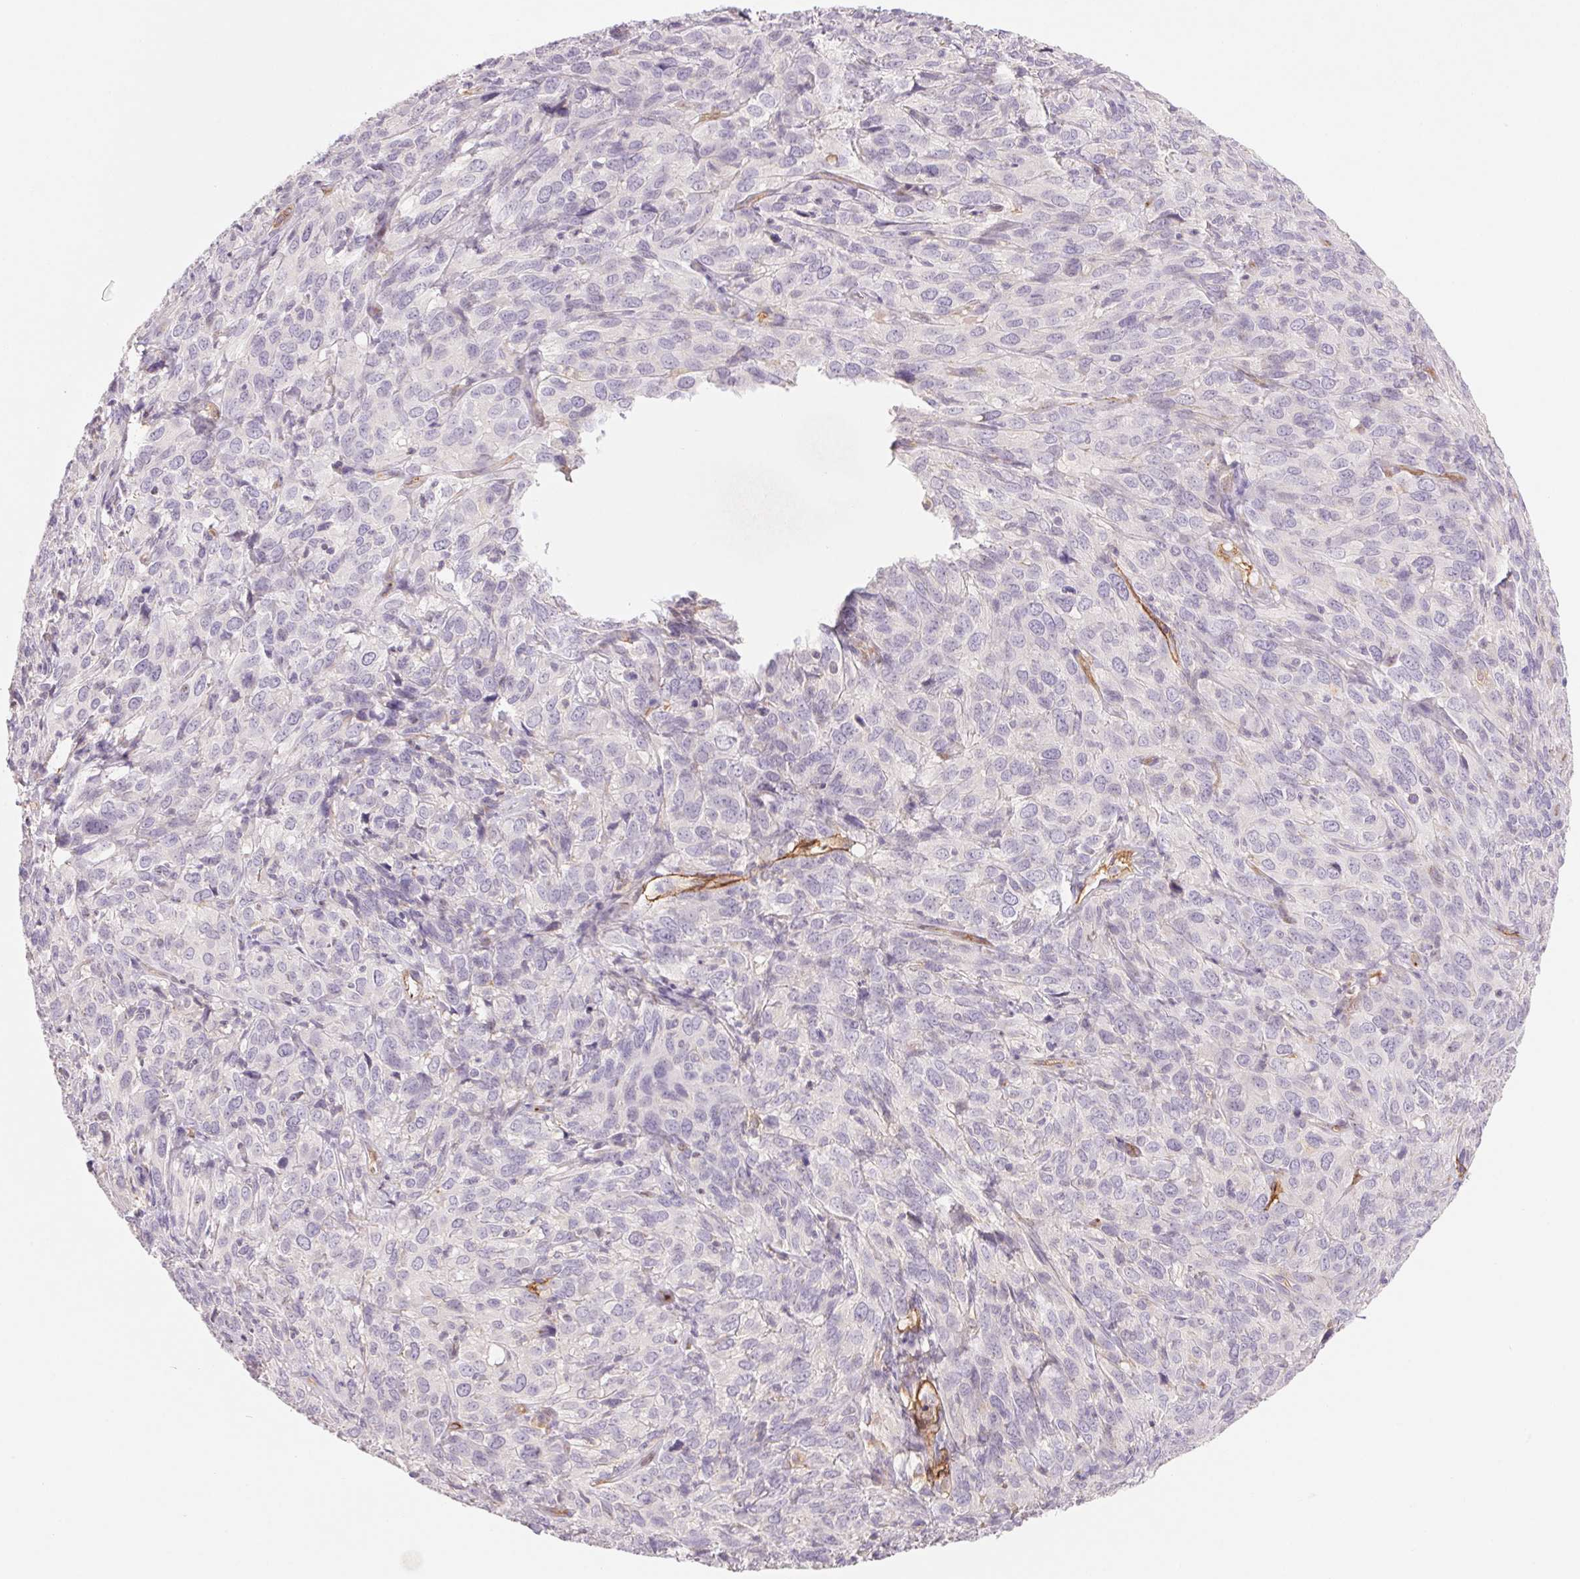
{"staining": {"intensity": "negative", "quantity": "none", "location": "none"}, "tissue": "cervical cancer", "cell_type": "Tumor cells", "image_type": "cancer", "snomed": [{"axis": "morphology", "description": "Squamous cell carcinoma, NOS"}, {"axis": "topography", "description": "Cervix"}], "caption": "Immunohistochemistry (IHC) histopathology image of neoplastic tissue: human squamous cell carcinoma (cervical) stained with DAB reveals no significant protein positivity in tumor cells.", "gene": "ANKRD13B", "patient": {"sex": "female", "age": 51}}